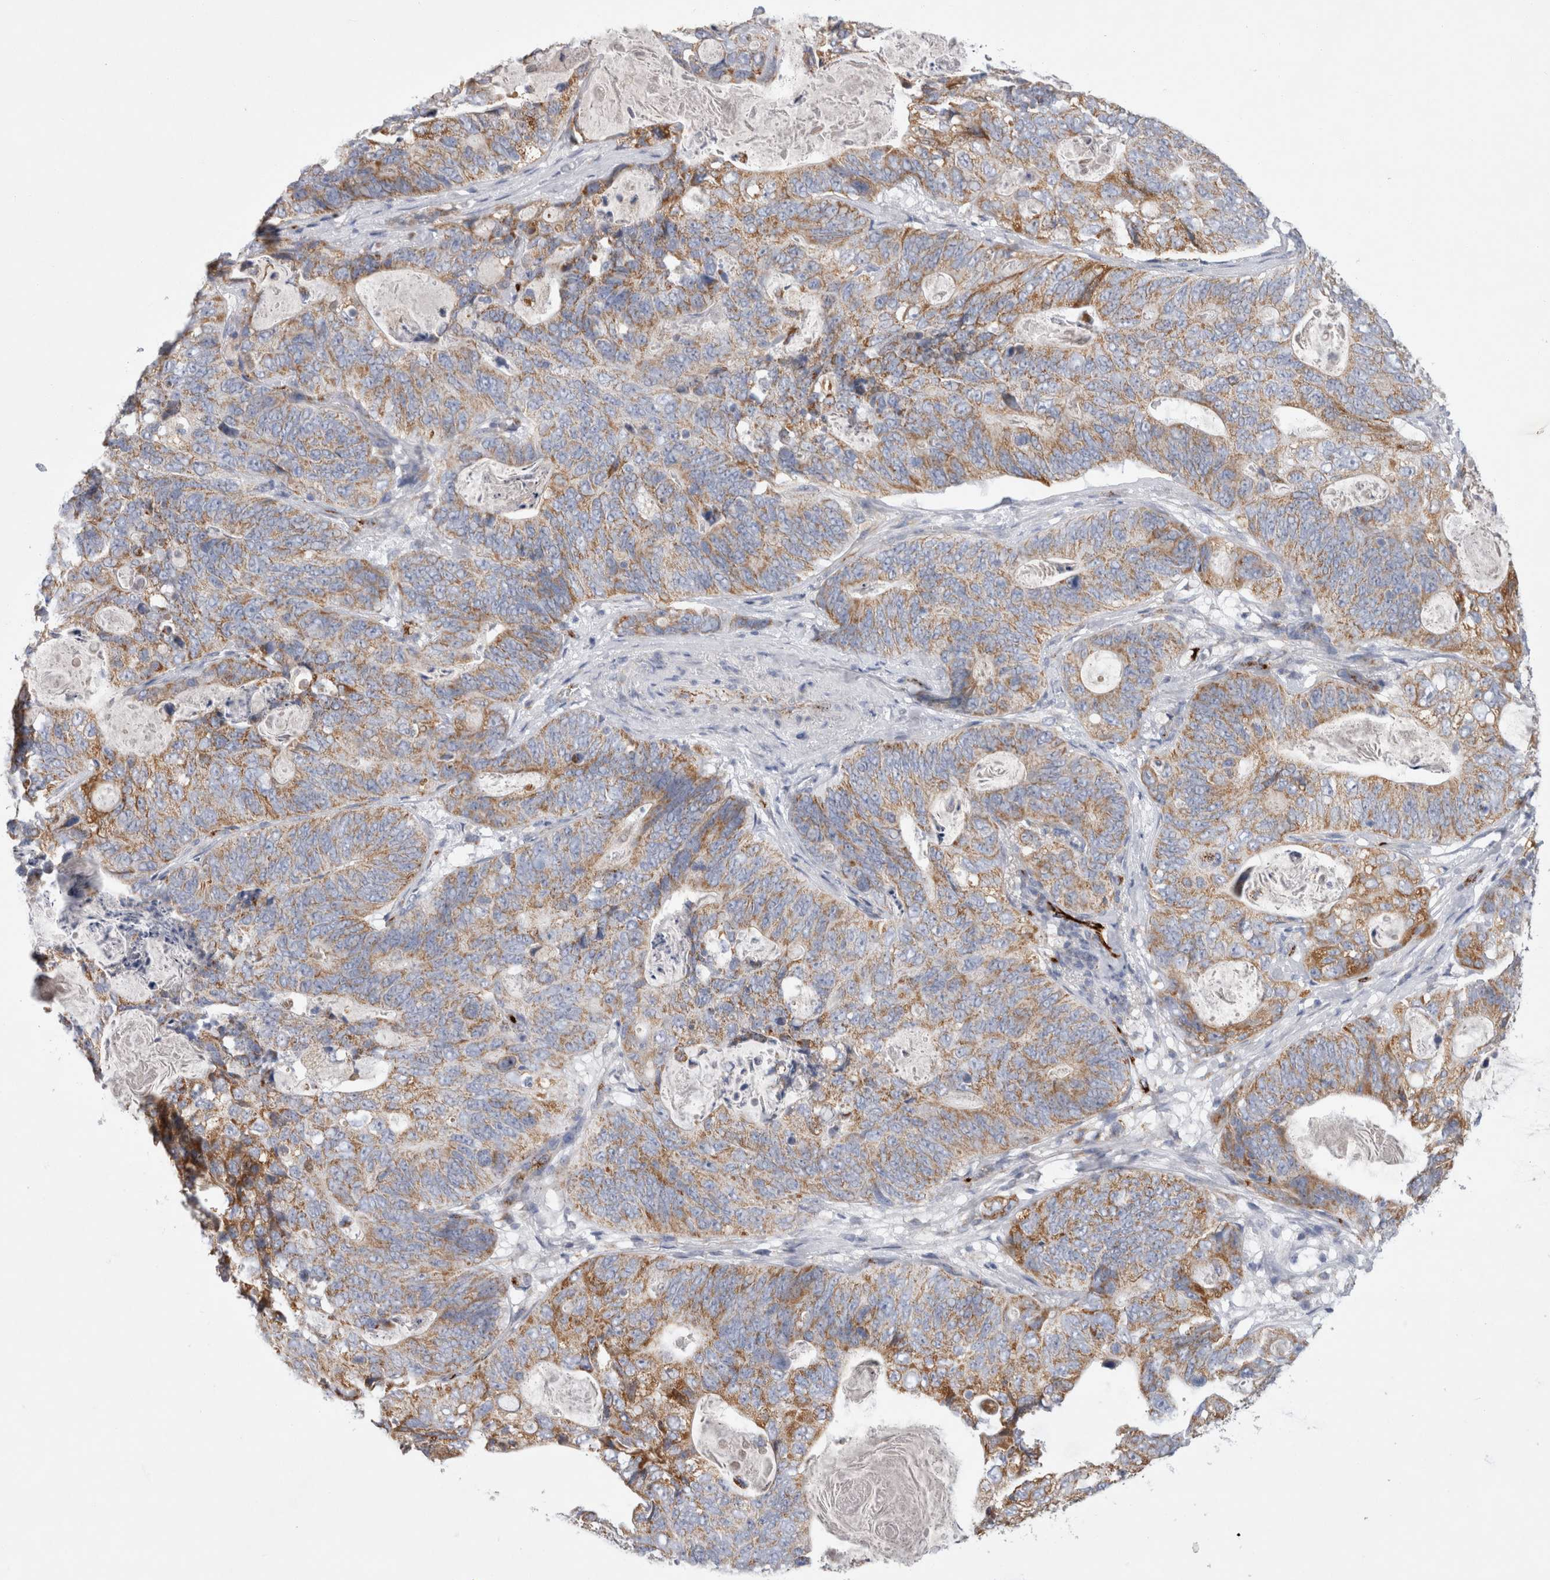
{"staining": {"intensity": "moderate", "quantity": ">75%", "location": "cytoplasmic/membranous"}, "tissue": "stomach cancer", "cell_type": "Tumor cells", "image_type": "cancer", "snomed": [{"axis": "morphology", "description": "Normal tissue, NOS"}, {"axis": "morphology", "description": "Adenocarcinoma, NOS"}, {"axis": "topography", "description": "Stomach"}], "caption": "The micrograph exhibits a brown stain indicating the presence of a protein in the cytoplasmic/membranous of tumor cells in stomach cancer.", "gene": "IARS2", "patient": {"sex": "female", "age": 89}}